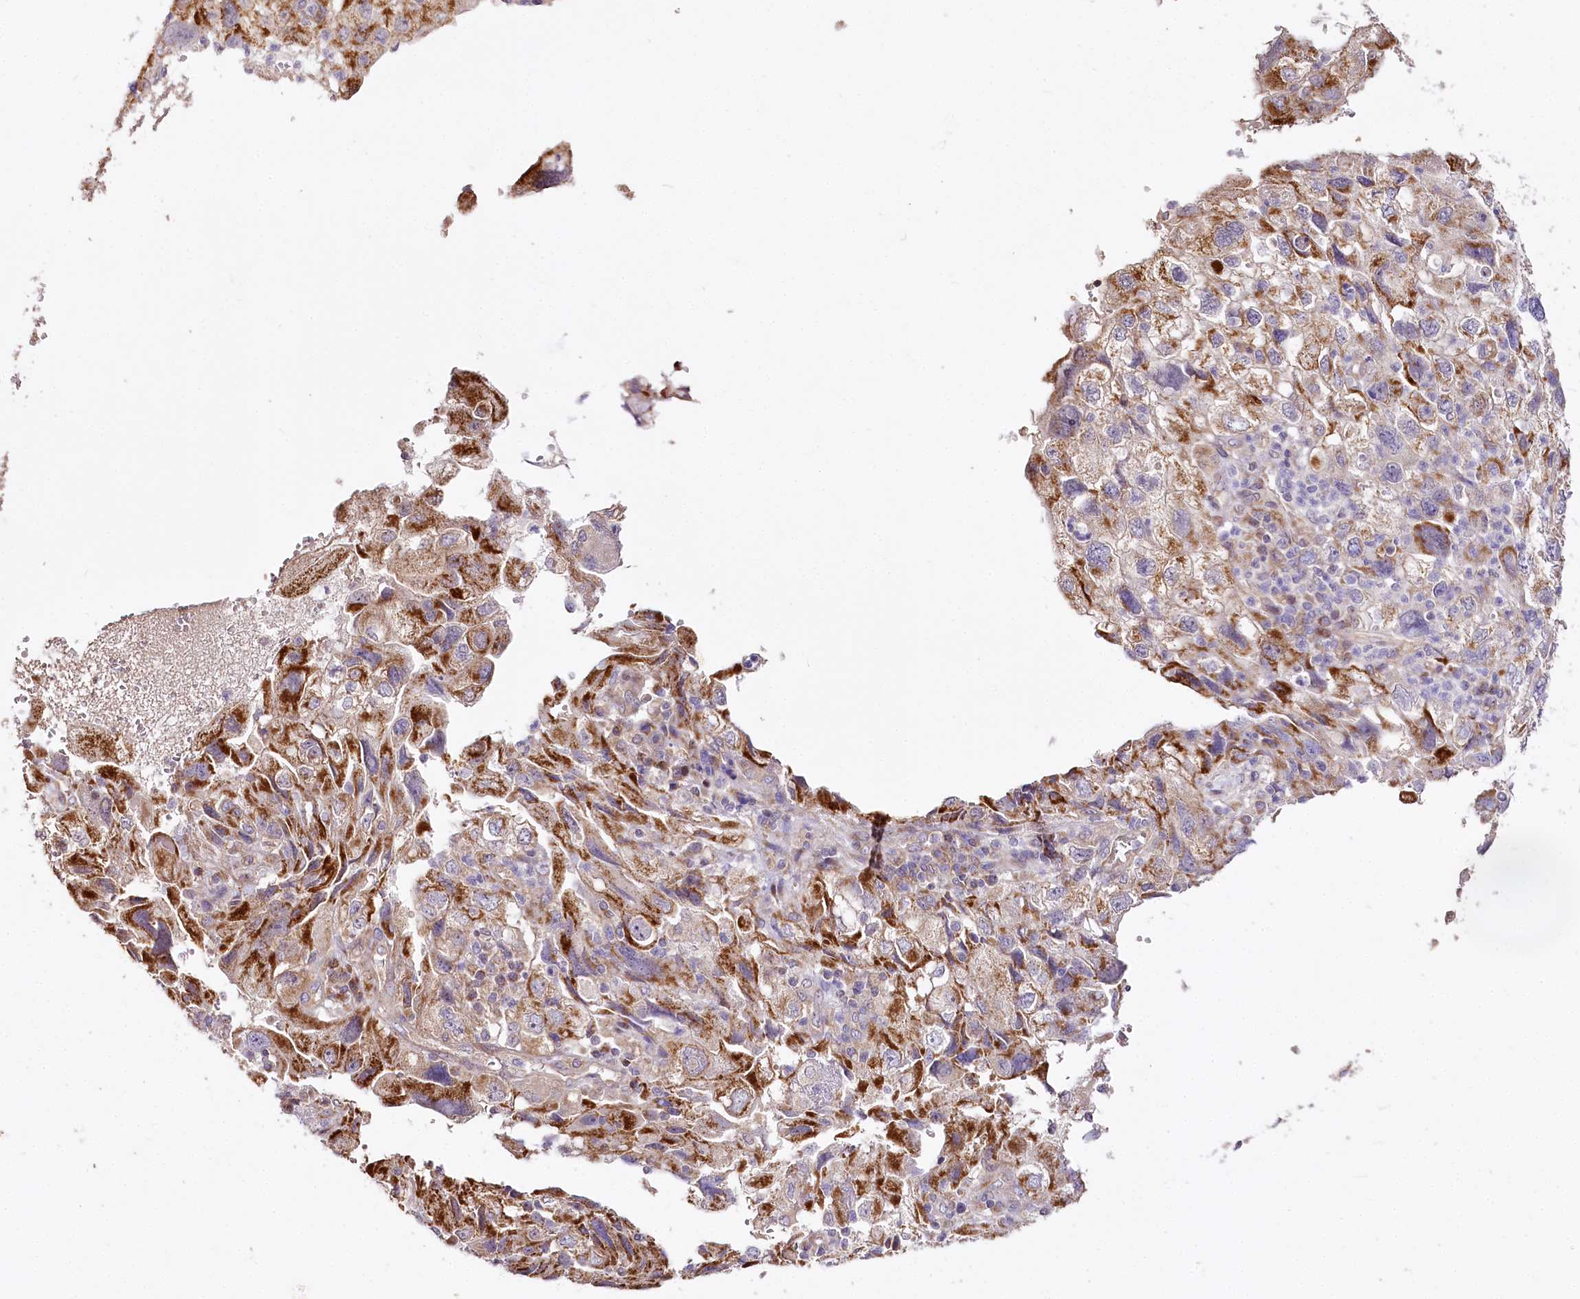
{"staining": {"intensity": "strong", "quantity": "25%-75%", "location": "nuclear"}, "tissue": "endometrial cancer", "cell_type": "Tumor cells", "image_type": "cancer", "snomed": [{"axis": "morphology", "description": "Adenocarcinoma, NOS"}, {"axis": "topography", "description": "Endometrium"}], "caption": "DAB (3,3'-diaminobenzidine) immunohistochemical staining of human endometrial adenocarcinoma displays strong nuclear protein staining in about 25%-75% of tumor cells. (brown staining indicates protein expression, while blue staining denotes nuclei).", "gene": "ZNF226", "patient": {"sex": "female", "age": 49}}